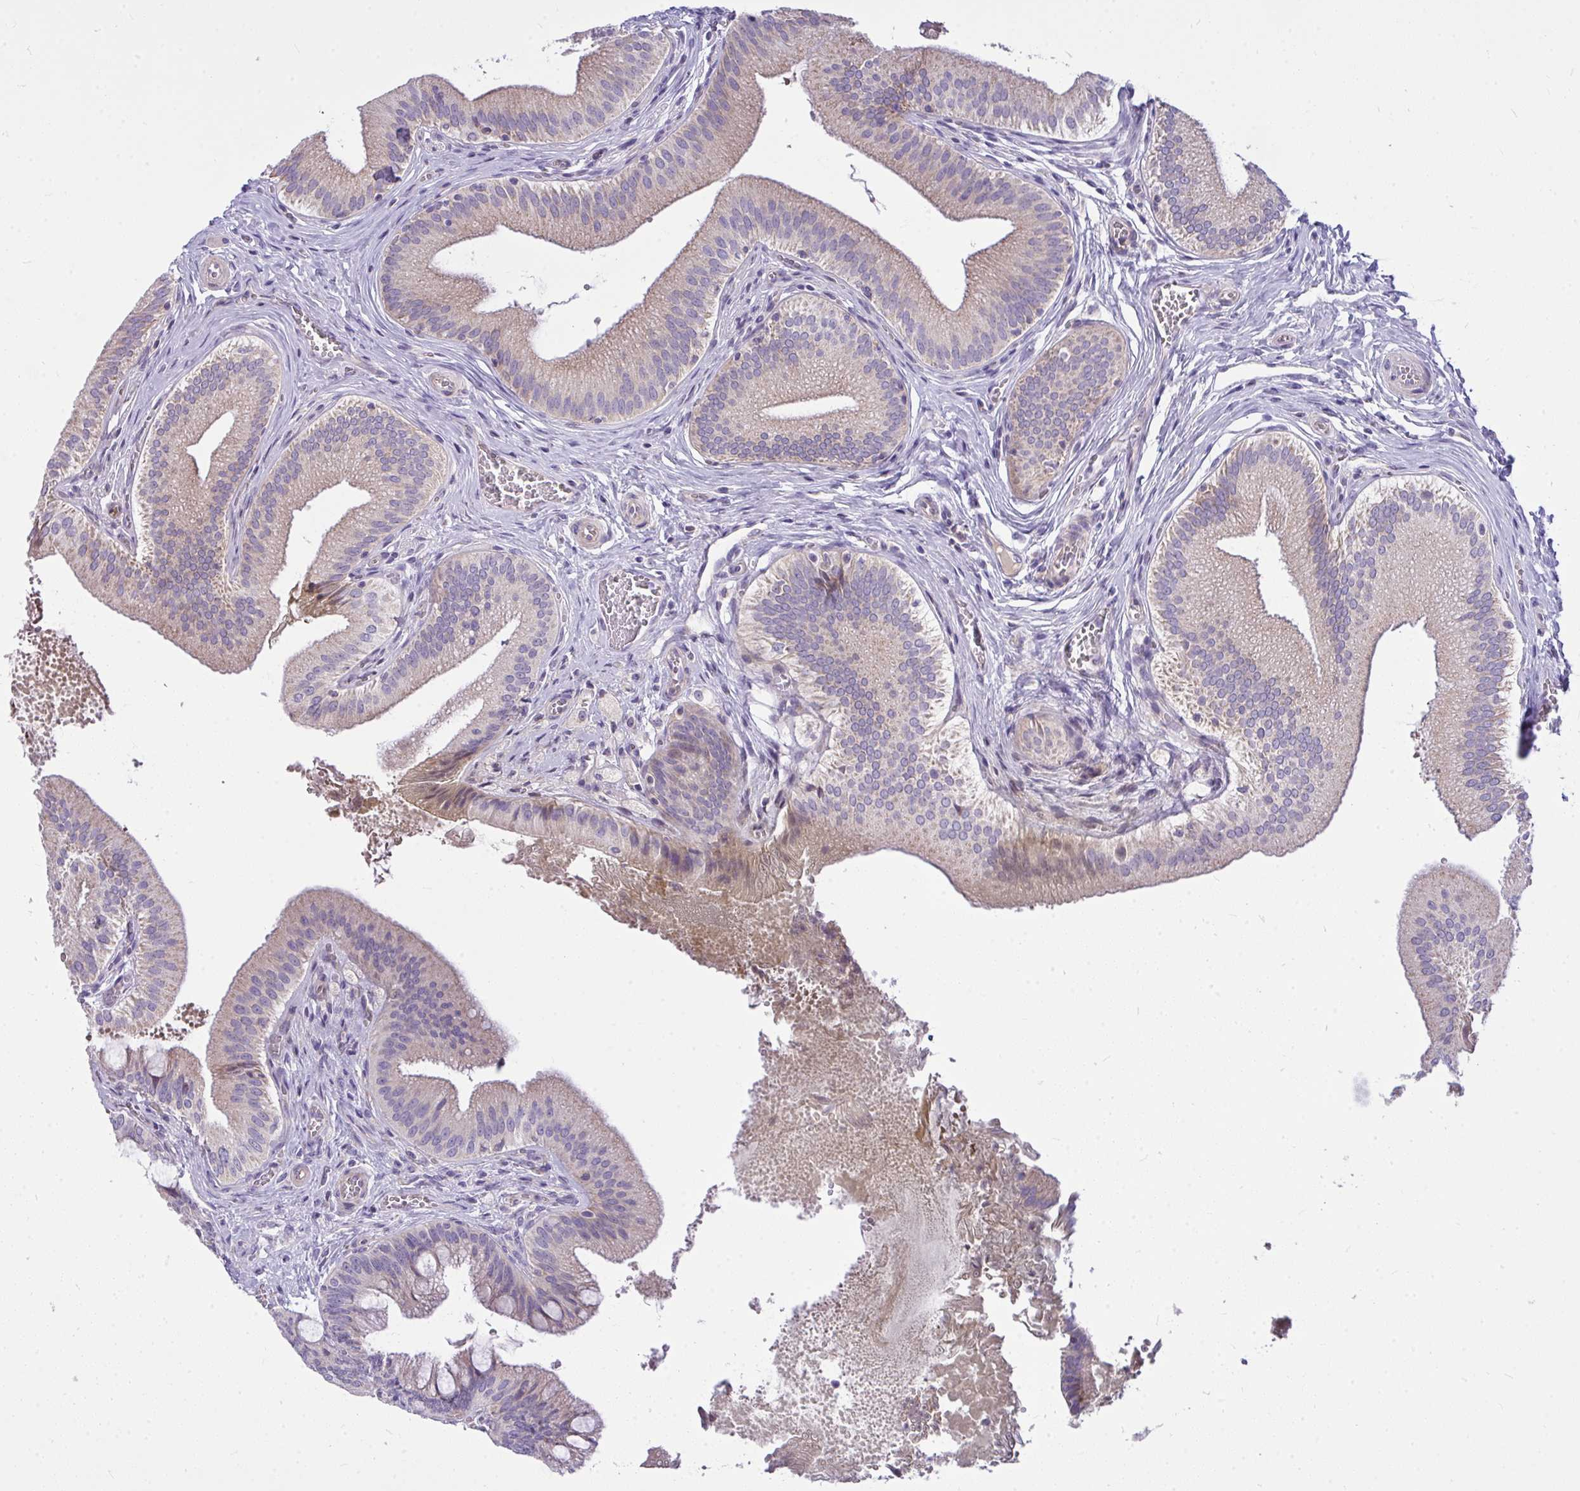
{"staining": {"intensity": "weak", "quantity": ">75%", "location": "cytoplasmic/membranous"}, "tissue": "gallbladder", "cell_type": "Glandular cells", "image_type": "normal", "snomed": [{"axis": "morphology", "description": "Normal tissue, NOS"}, {"axis": "topography", "description": "Gallbladder"}], "caption": "A histopathology image of human gallbladder stained for a protein shows weak cytoplasmic/membranous brown staining in glandular cells. (DAB = brown stain, brightfield microscopy at high magnification).", "gene": "CEP63", "patient": {"sex": "male", "age": 17}}